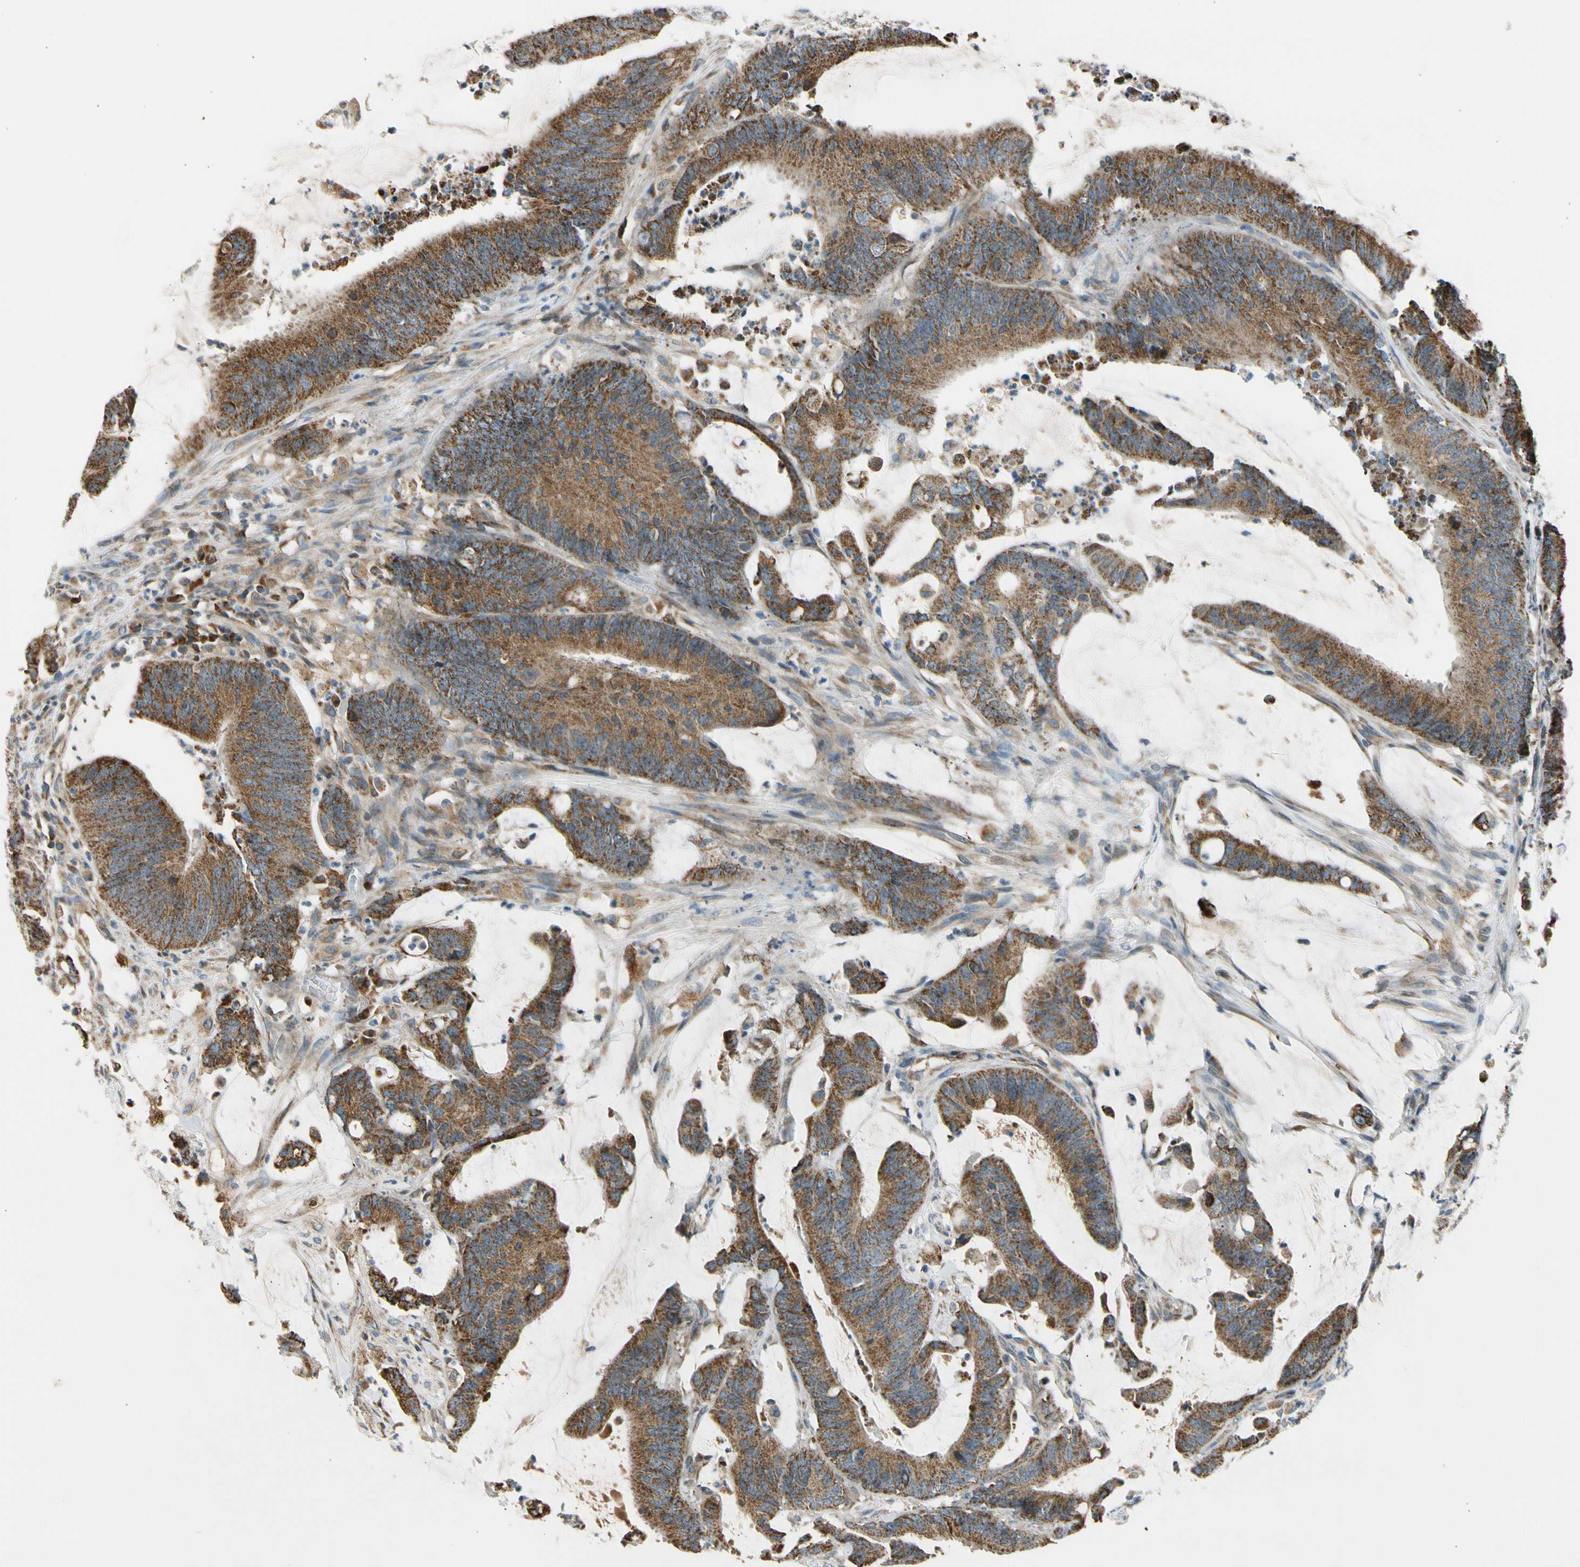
{"staining": {"intensity": "moderate", "quantity": ">75%", "location": "cytoplasmic/membranous"}, "tissue": "colorectal cancer", "cell_type": "Tumor cells", "image_type": "cancer", "snomed": [{"axis": "morphology", "description": "Adenocarcinoma, NOS"}, {"axis": "topography", "description": "Rectum"}], "caption": "Immunohistochemistry (IHC) micrograph of neoplastic tissue: colorectal cancer (adenocarcinoma) stained using immunohistochemistry reveals medium levels of moderate protein expression localized specifically in the cytoplasmic/membranous of tumor cells, appearing as a cytoplasmic/membranous brown color.", "gene": "NPHP3", "patient": {"sex": "female", "age": 66}}